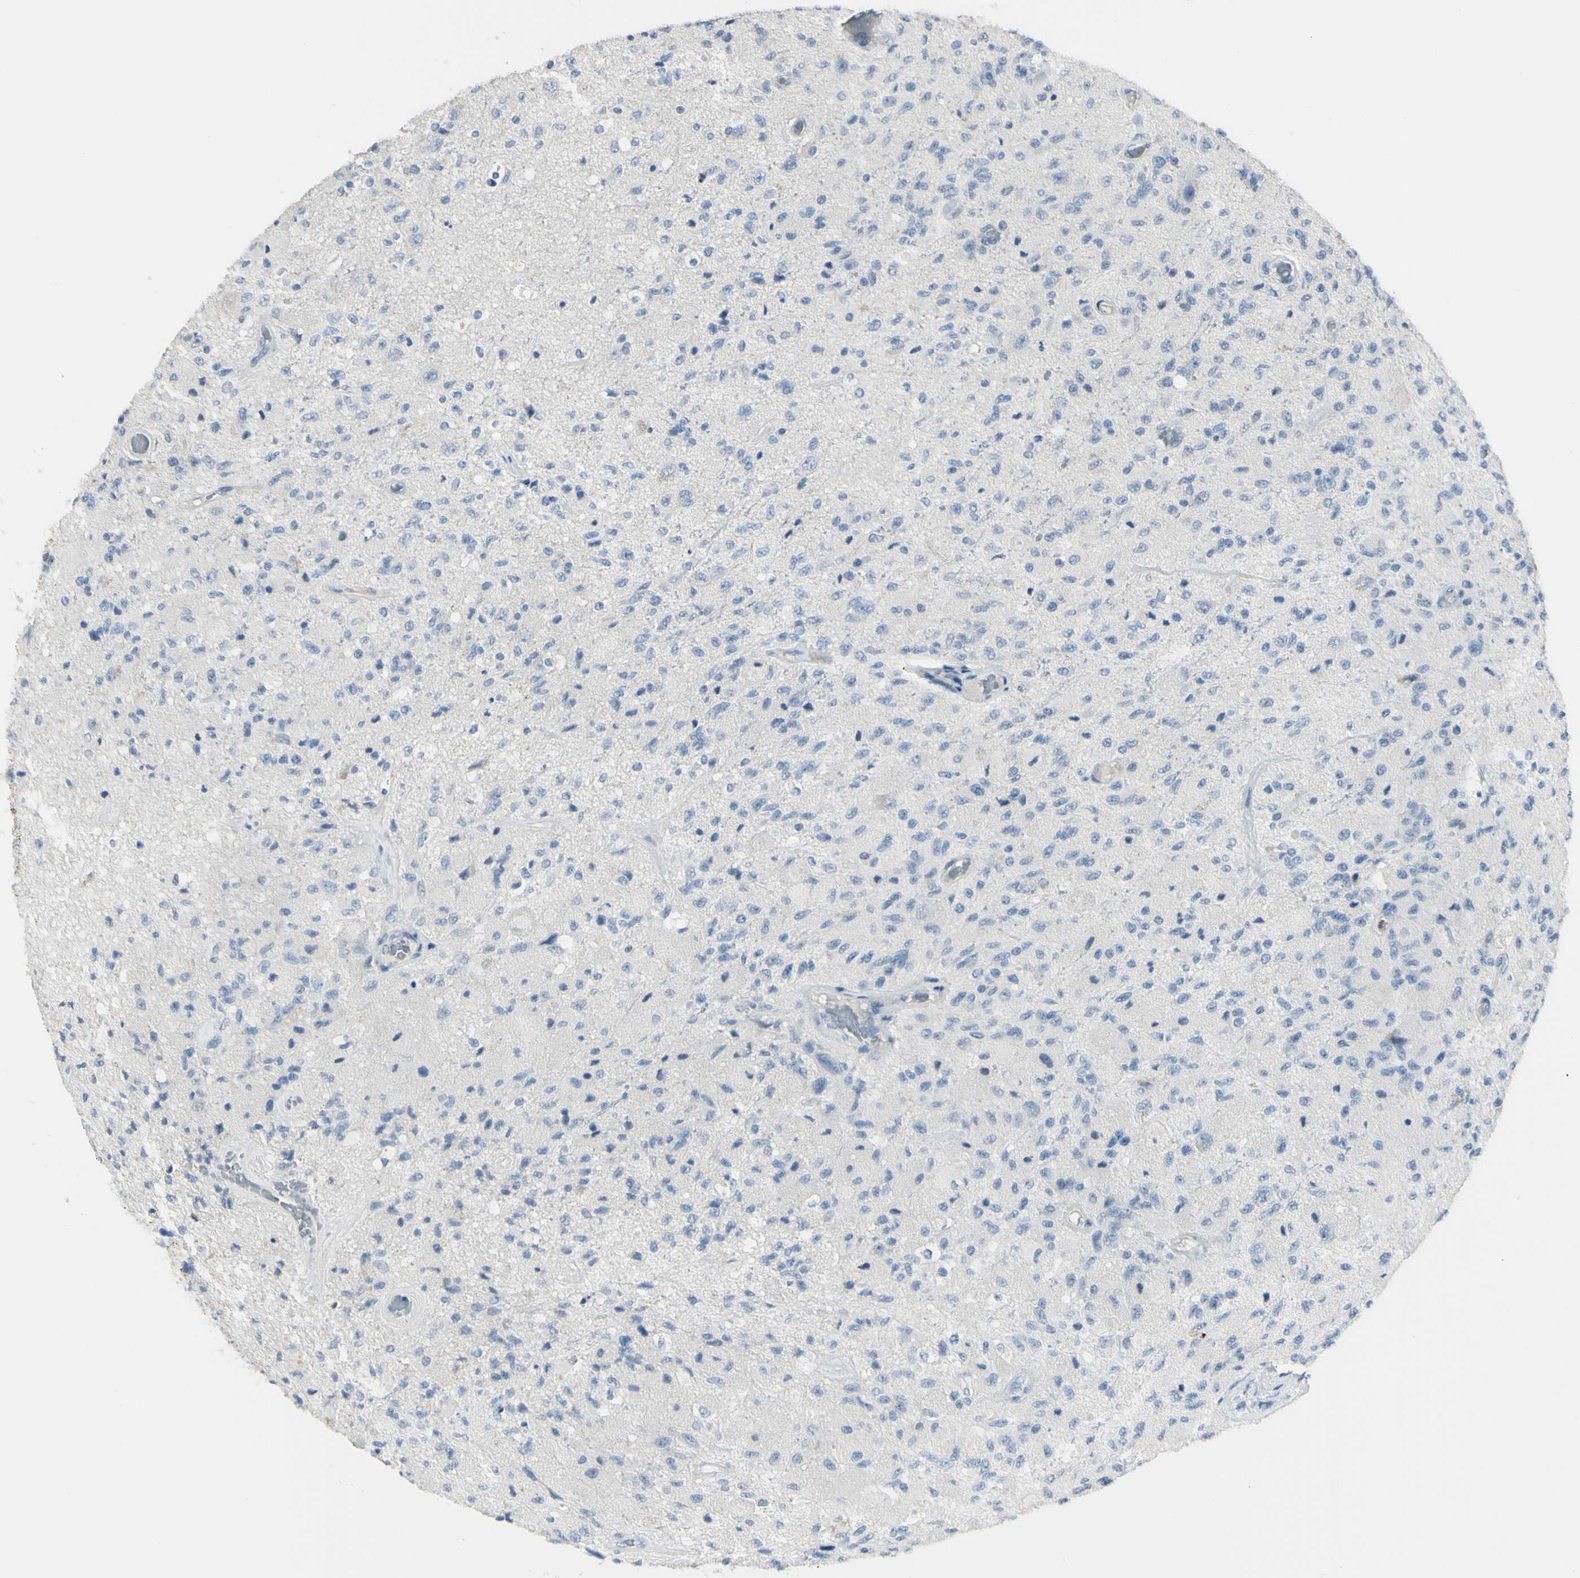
{"staining": {"intensity": "negative", "quantity": "none", "location": "none"}, "tissue": "glioma", "cell_type": "Tumor cells", "image_type": "cancer", "snomed": [{"axis": "morphology", "description": "Normal tissue, NOS"}, {"axis": "morphology", "description": "Glioma, malignant, High grade"}, {"axis": "topography", "description": "Cerebral cortex"}], "caption": "IHC of human malignant high-grade glioma displays no positivity in tumor cells.", "gene": "ZNF557", "patient": {"sex": "male", "age": 77}}